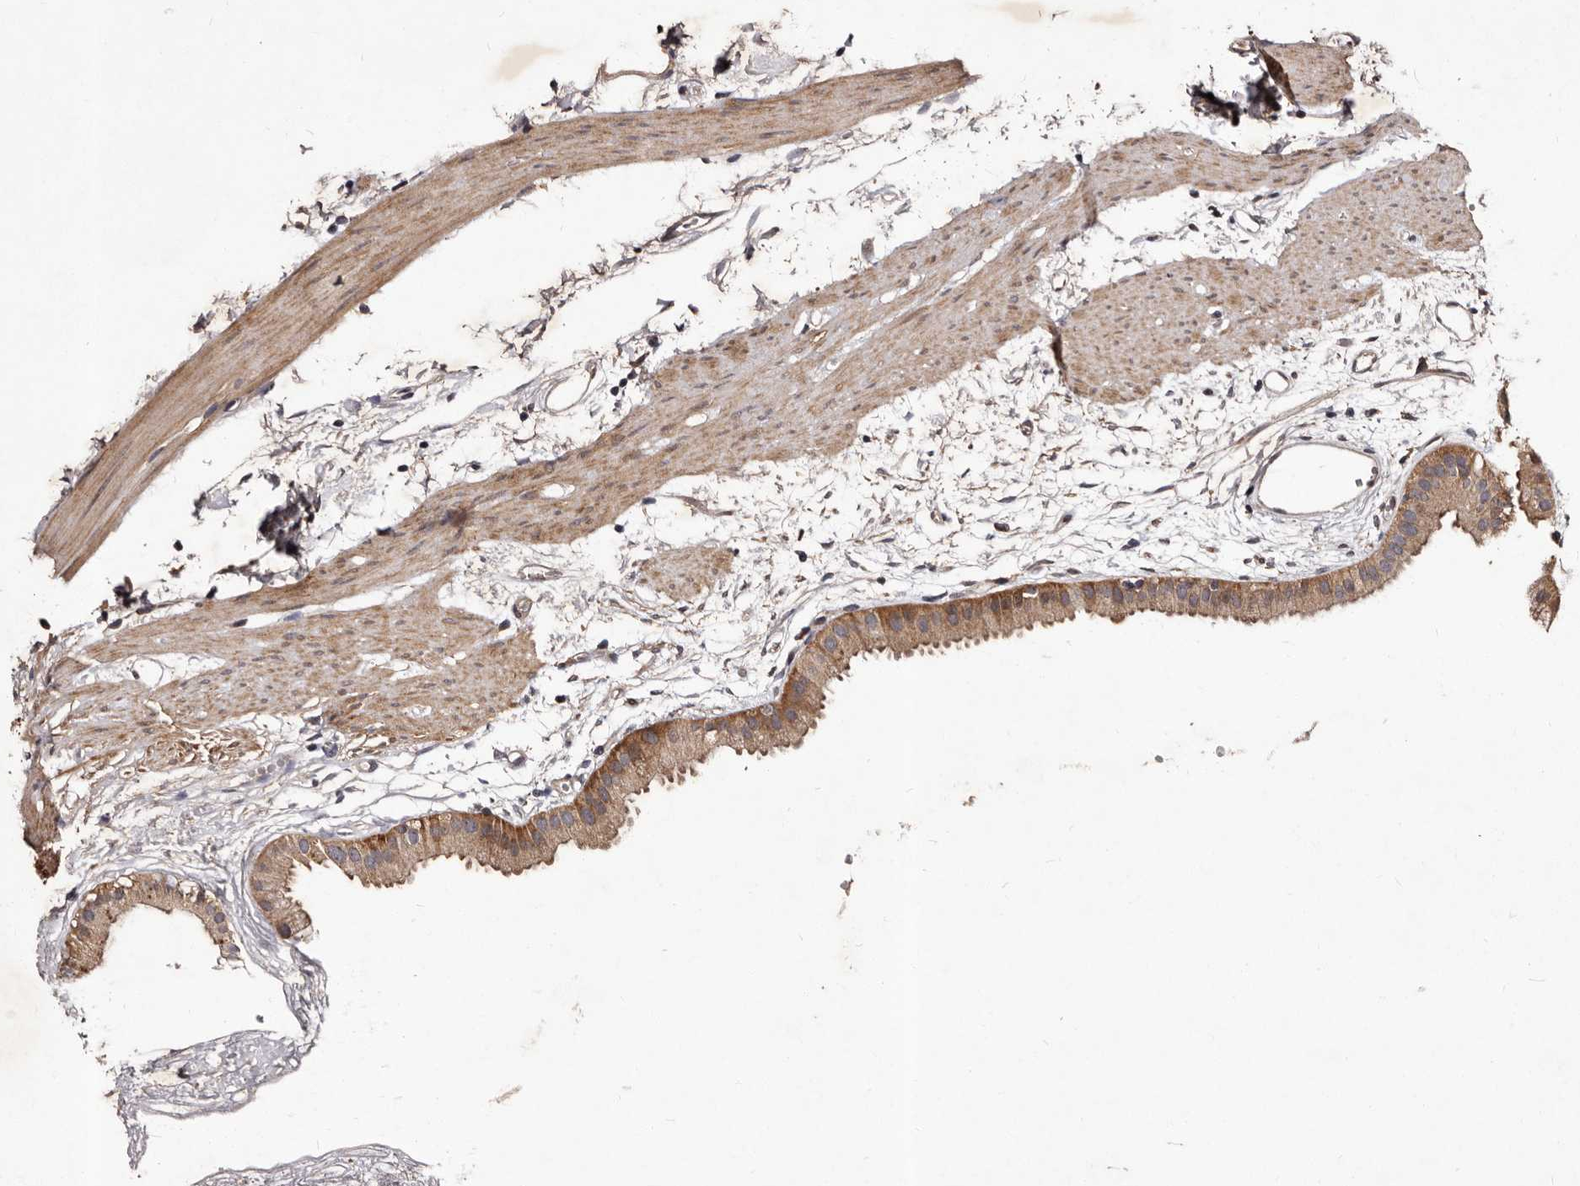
{"staining": {"intensity": "moderate", "quantity": ">75%", "location": "cytoplasmic/membranous"}, "tissue": "gallbladder", "cell_type": "Glandular cells", "image_type": "normal", "snomed": [{"axis": "morphology", "description": "Normal tissue, NOS"}, {"axis": "topography", "description": "Gallbladder"}], "caption": "Brown immunohistochemical staining in normal human gallbladder demonstrates moderate cytoplasmic/membranous staining in approximately >75% of glandular cells. Immunohistochemistry stains the protein of interest in brown and the nuclei are stained blue.", "gene": "MKRN3", "patient": {"sex": "female", "age": 64}}